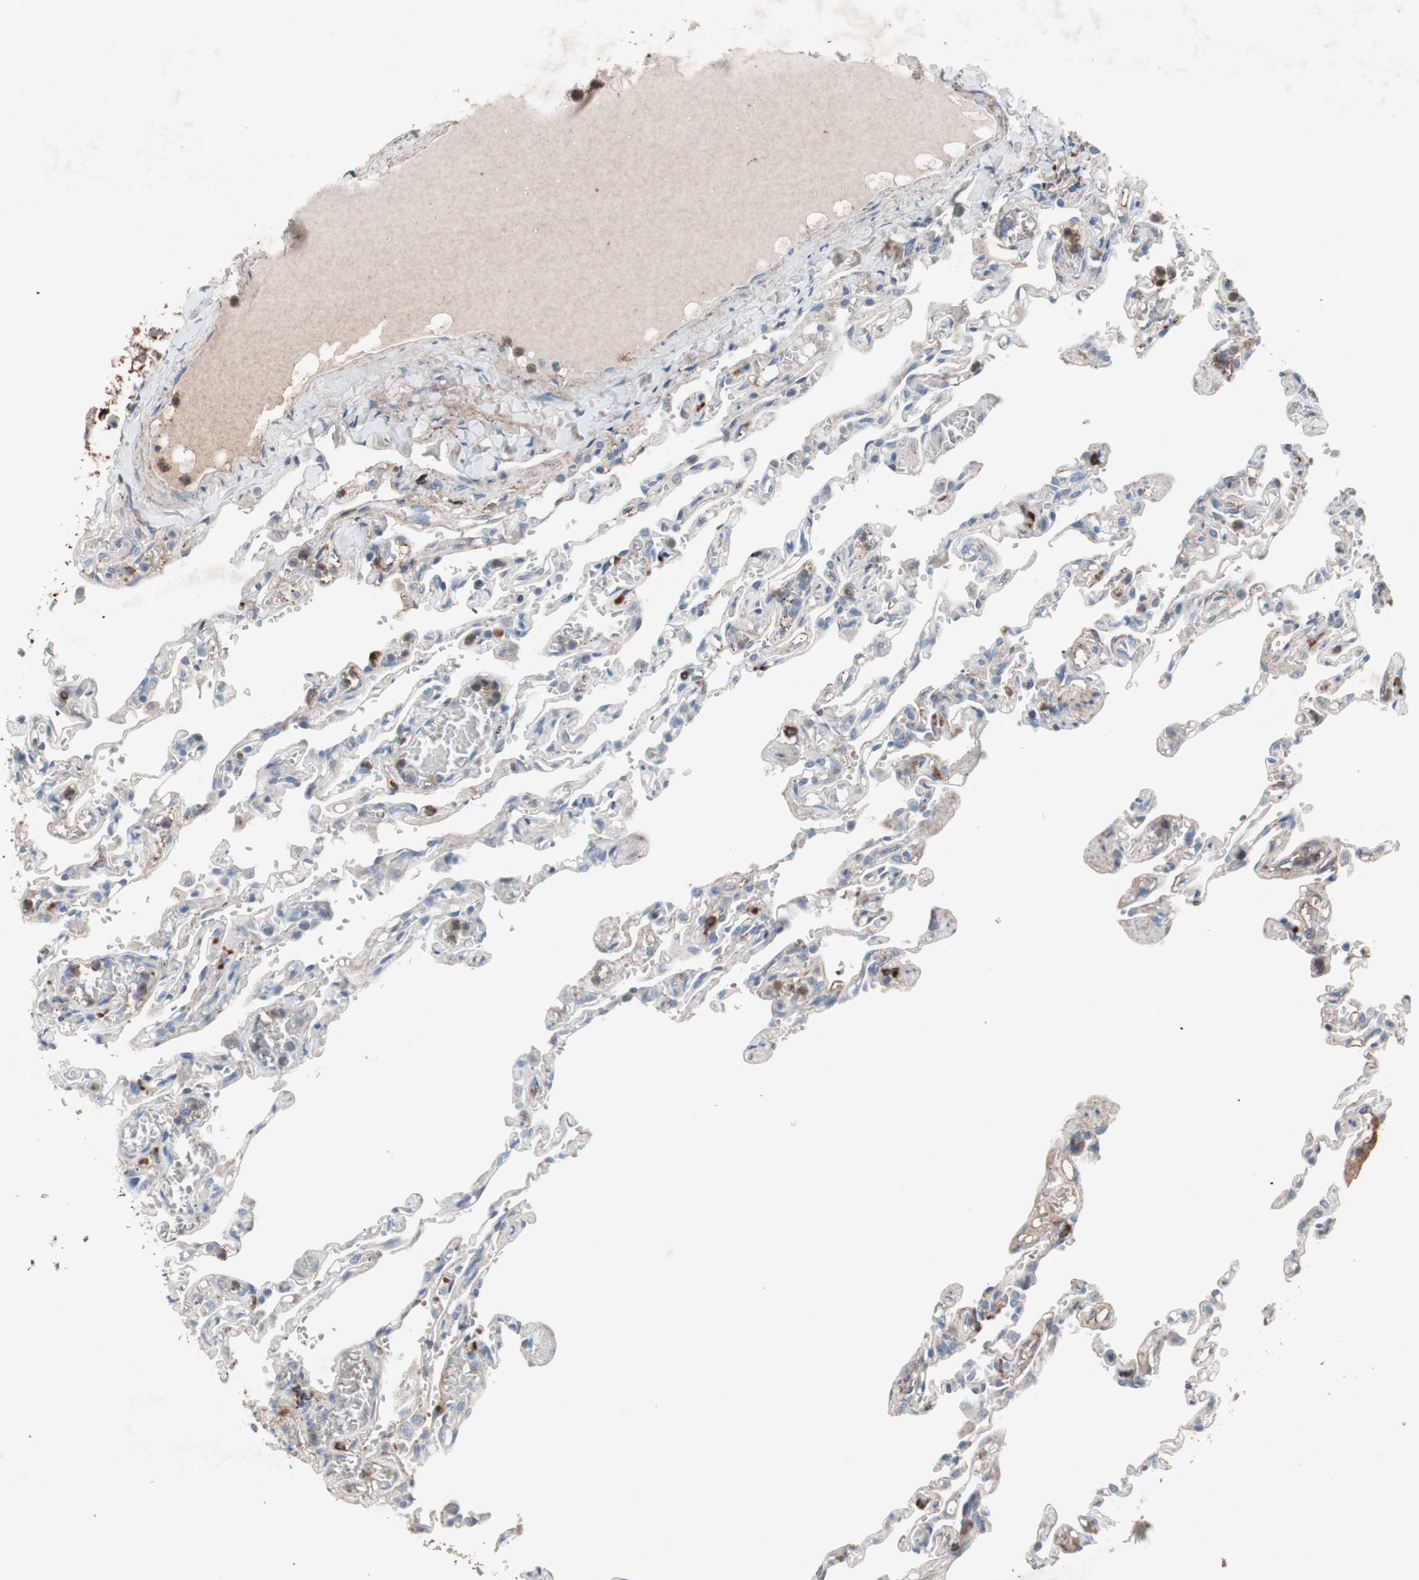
{"staining": {"intensity": "weak", "quantity": "25%-75%", "location": "cytoplasmic/membranous"}, "tissue": "lung", "cell_type": "Alveolar cells", "image_type": "normal", "snomed": [{"axis": "morphology", "description": "Normal tissue, NOS"}, {"axis": "topography", "description": "Lung"}], "caption": "Immunohistochemistry histopathology image of benign lung: human lung stained using IHC reveals low levels of weak protein expression localized specifically in the cytoplasmic/membranous of alveolar cells, appearing as a cytoplasmic/membranous brown color.", "gene": "GRB7", "patient": {"sex": "male", "age": 21}}